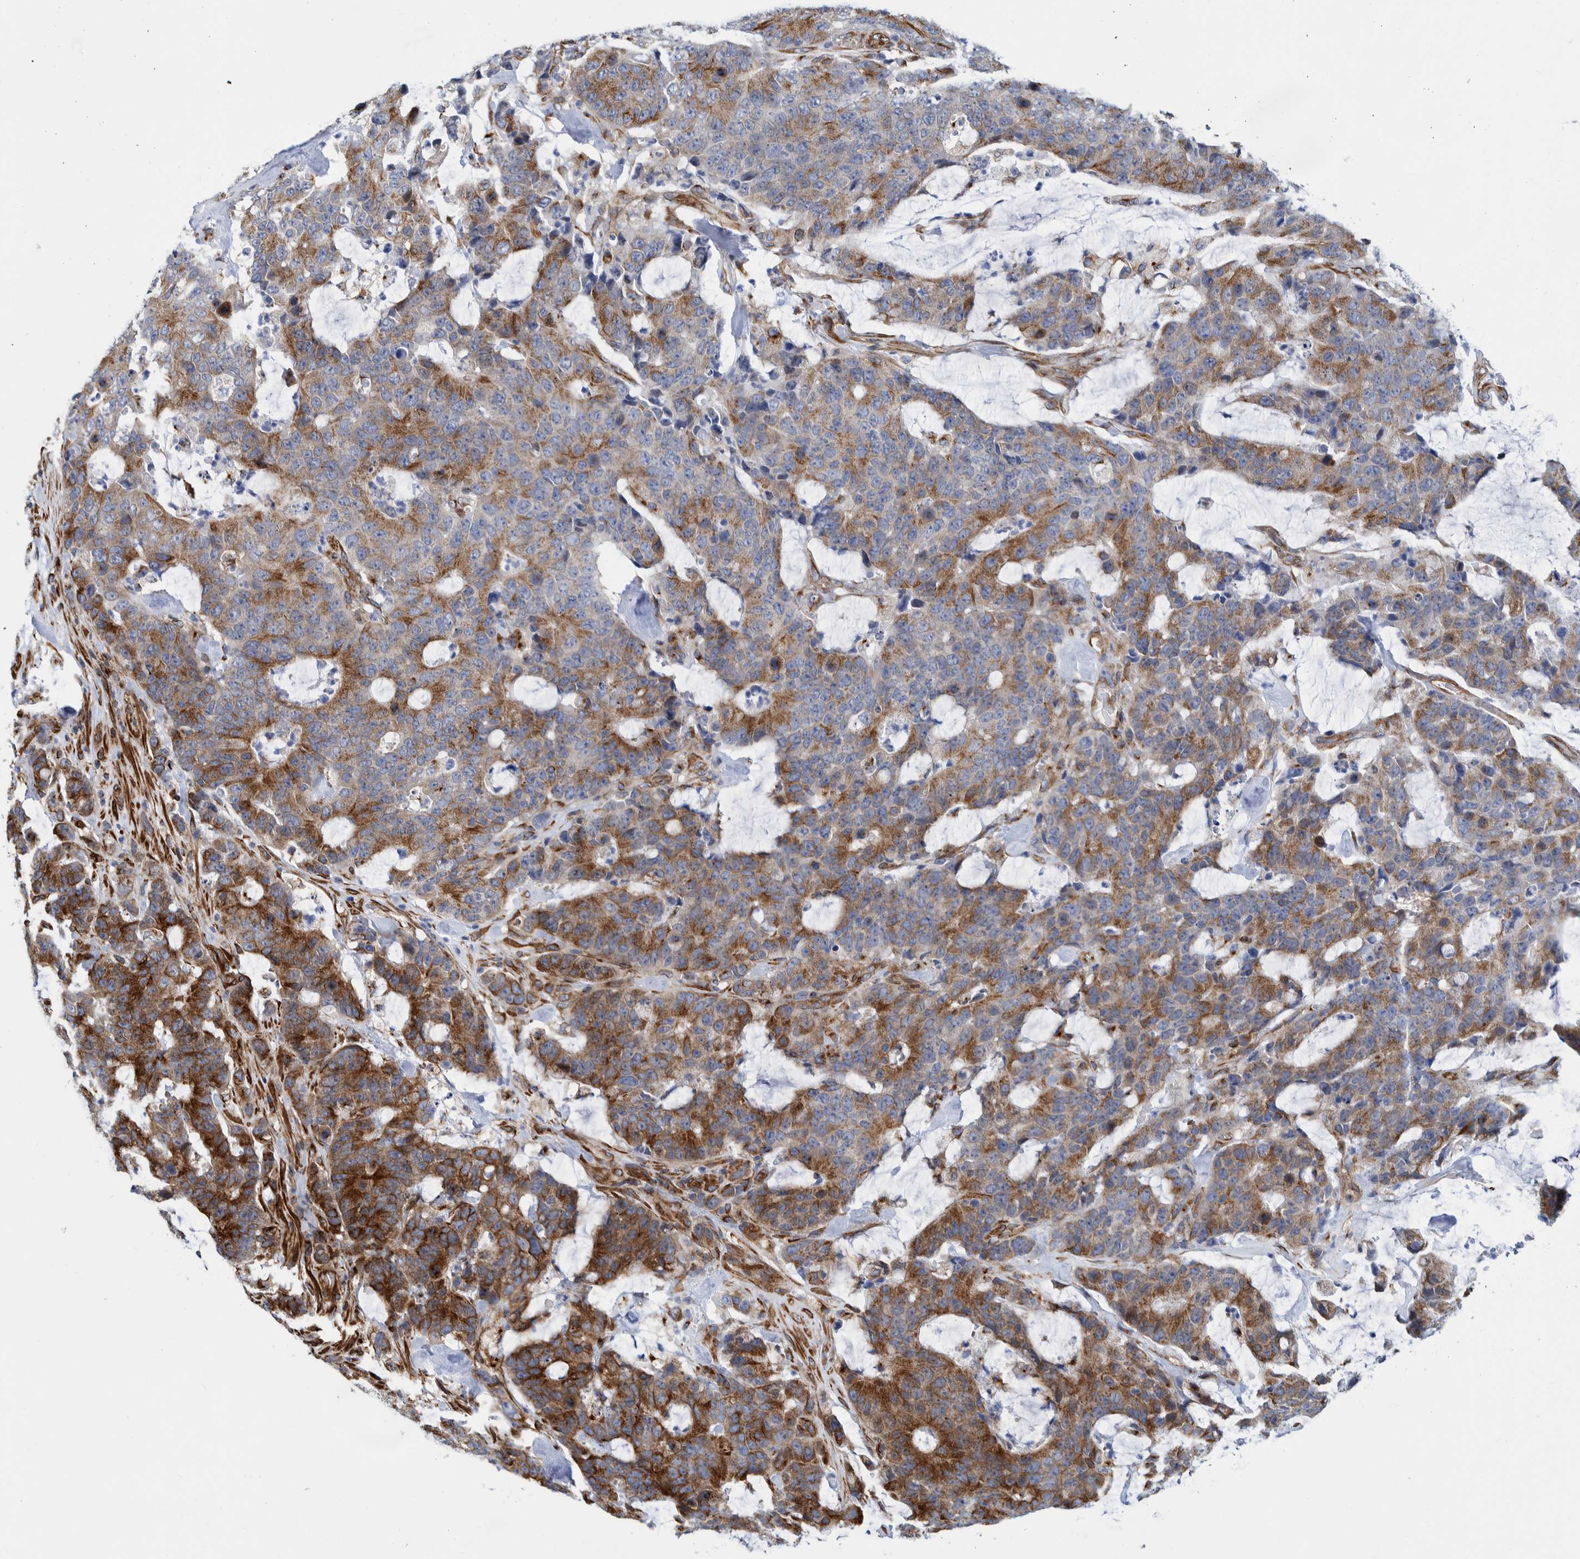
{"staining": {"intensity": "strong", "quantity": ">75%", "location": "cytoplasmic/membranous"}, "tissue": "colorectal cancer", "cell_type": "Tumor cells", "image_type": "cancer", "snomed": [{"axis": "morphology", "description": "Adenocarcinoma, NOS"}, {"axis": "topography", "description": "Colon"}], "caption": "IHC histopathology image of human adenocarcinoma (colorectal) stained for a protein (brown), which exhibits high levels of strong cytoplasmic/membranous expression in about >75% of tumor cells.", "gene": "CCDC57", "patient": {"sex": "female", "age": 86}}